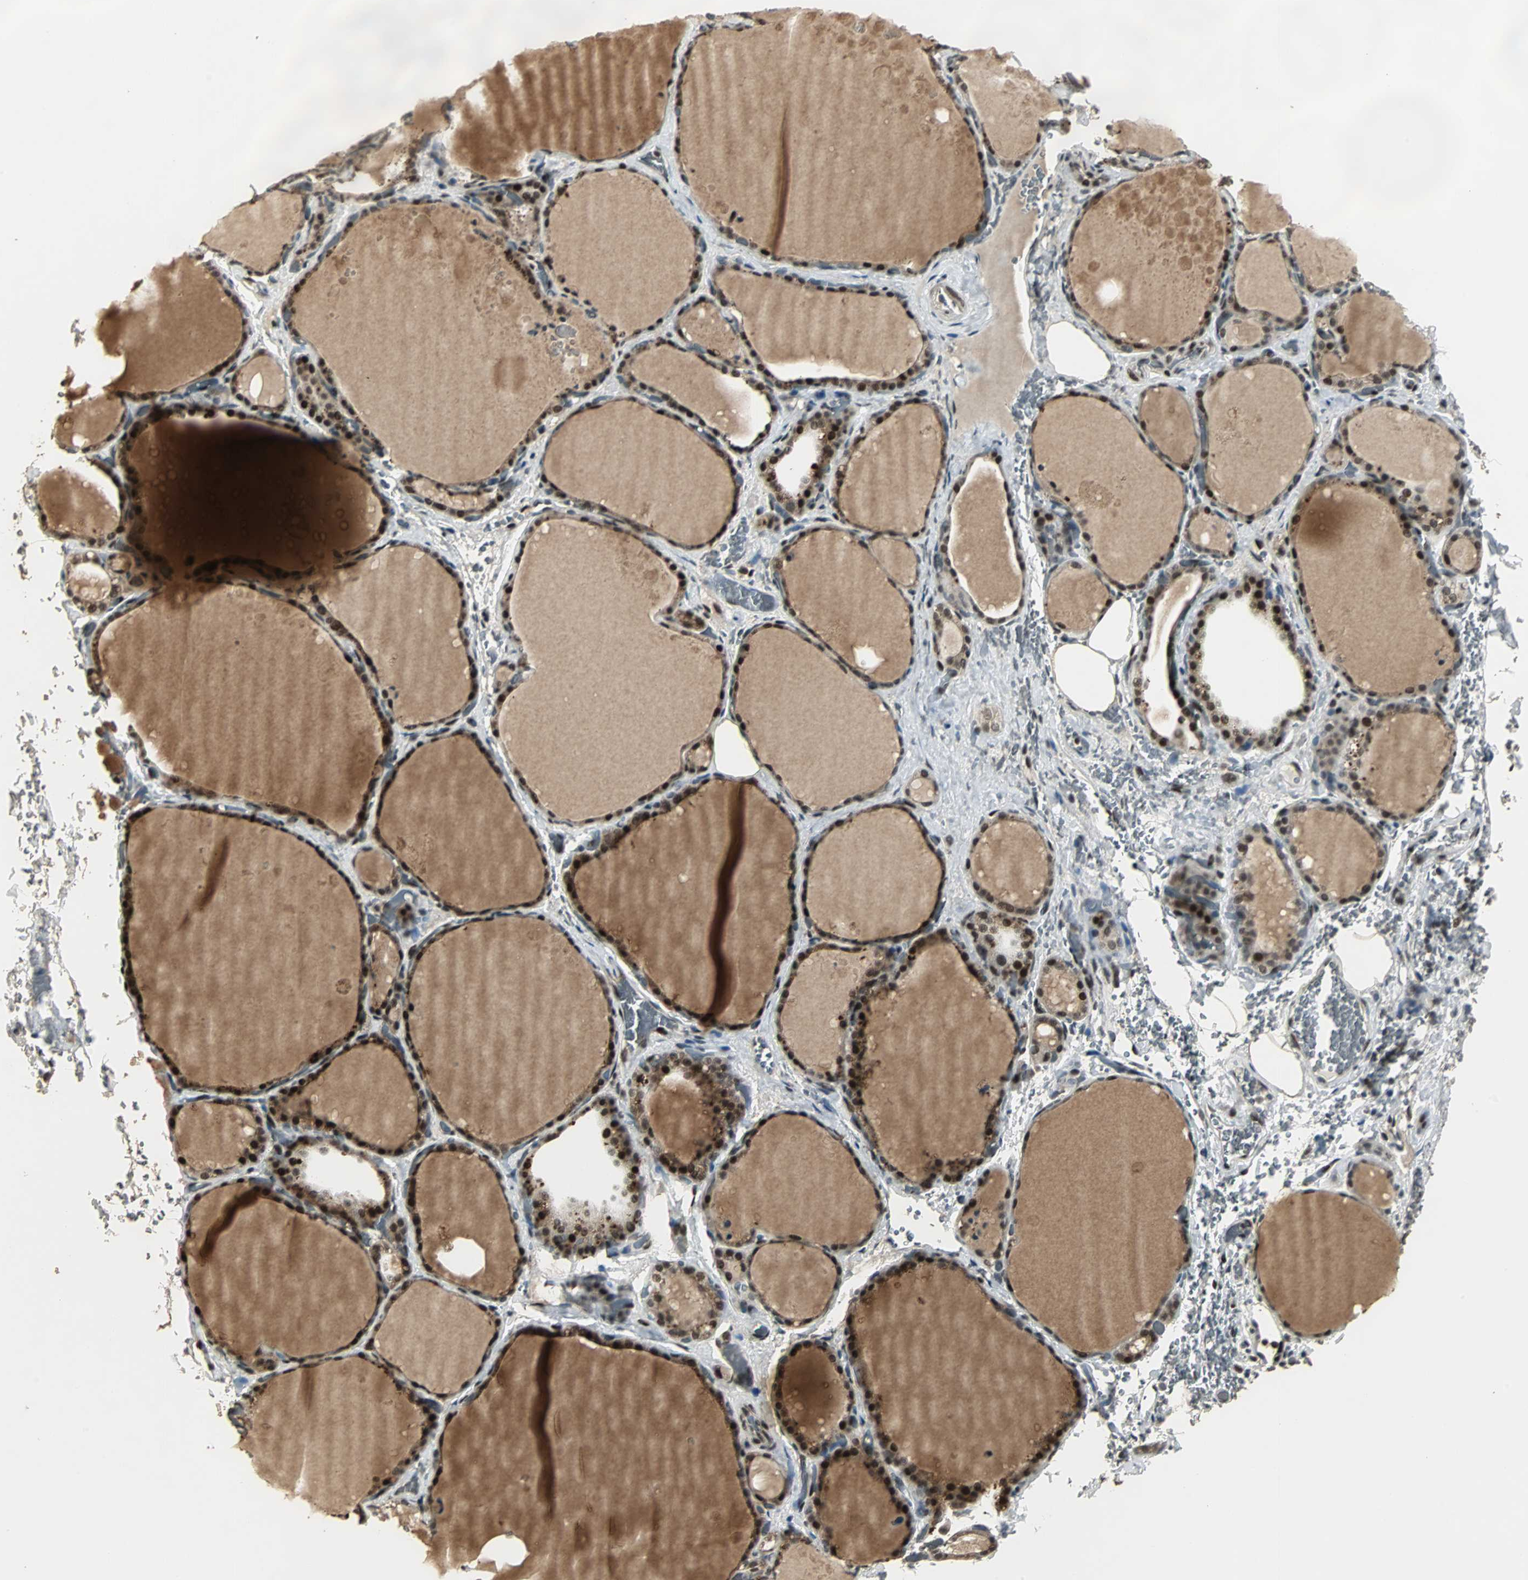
{"staining": {"intensity": "strong", "quantity": ">75%", "location": "cytoplasmic/membranous,nuclear"}, "tissue": "thyroid gland", "cell_type": "Glandular cells", "image_type": "normal", "snomed": [{"axis": "morphology", "description": "Normal tissue, NOS"}, {"axis": "topography", "description": "Thyroid gland"}], "caption": "Immunohistochemical staining of unremarkable thyroid gland demonstrates high levels of strong cytoplasmic/membranous,nuclear expression in approximately >75% of glandular cells. (Brightfield microscopy of DAB IHC at high magnification).", "gene": "TAF5", "patient": {"sex": "male", "age": 61}}